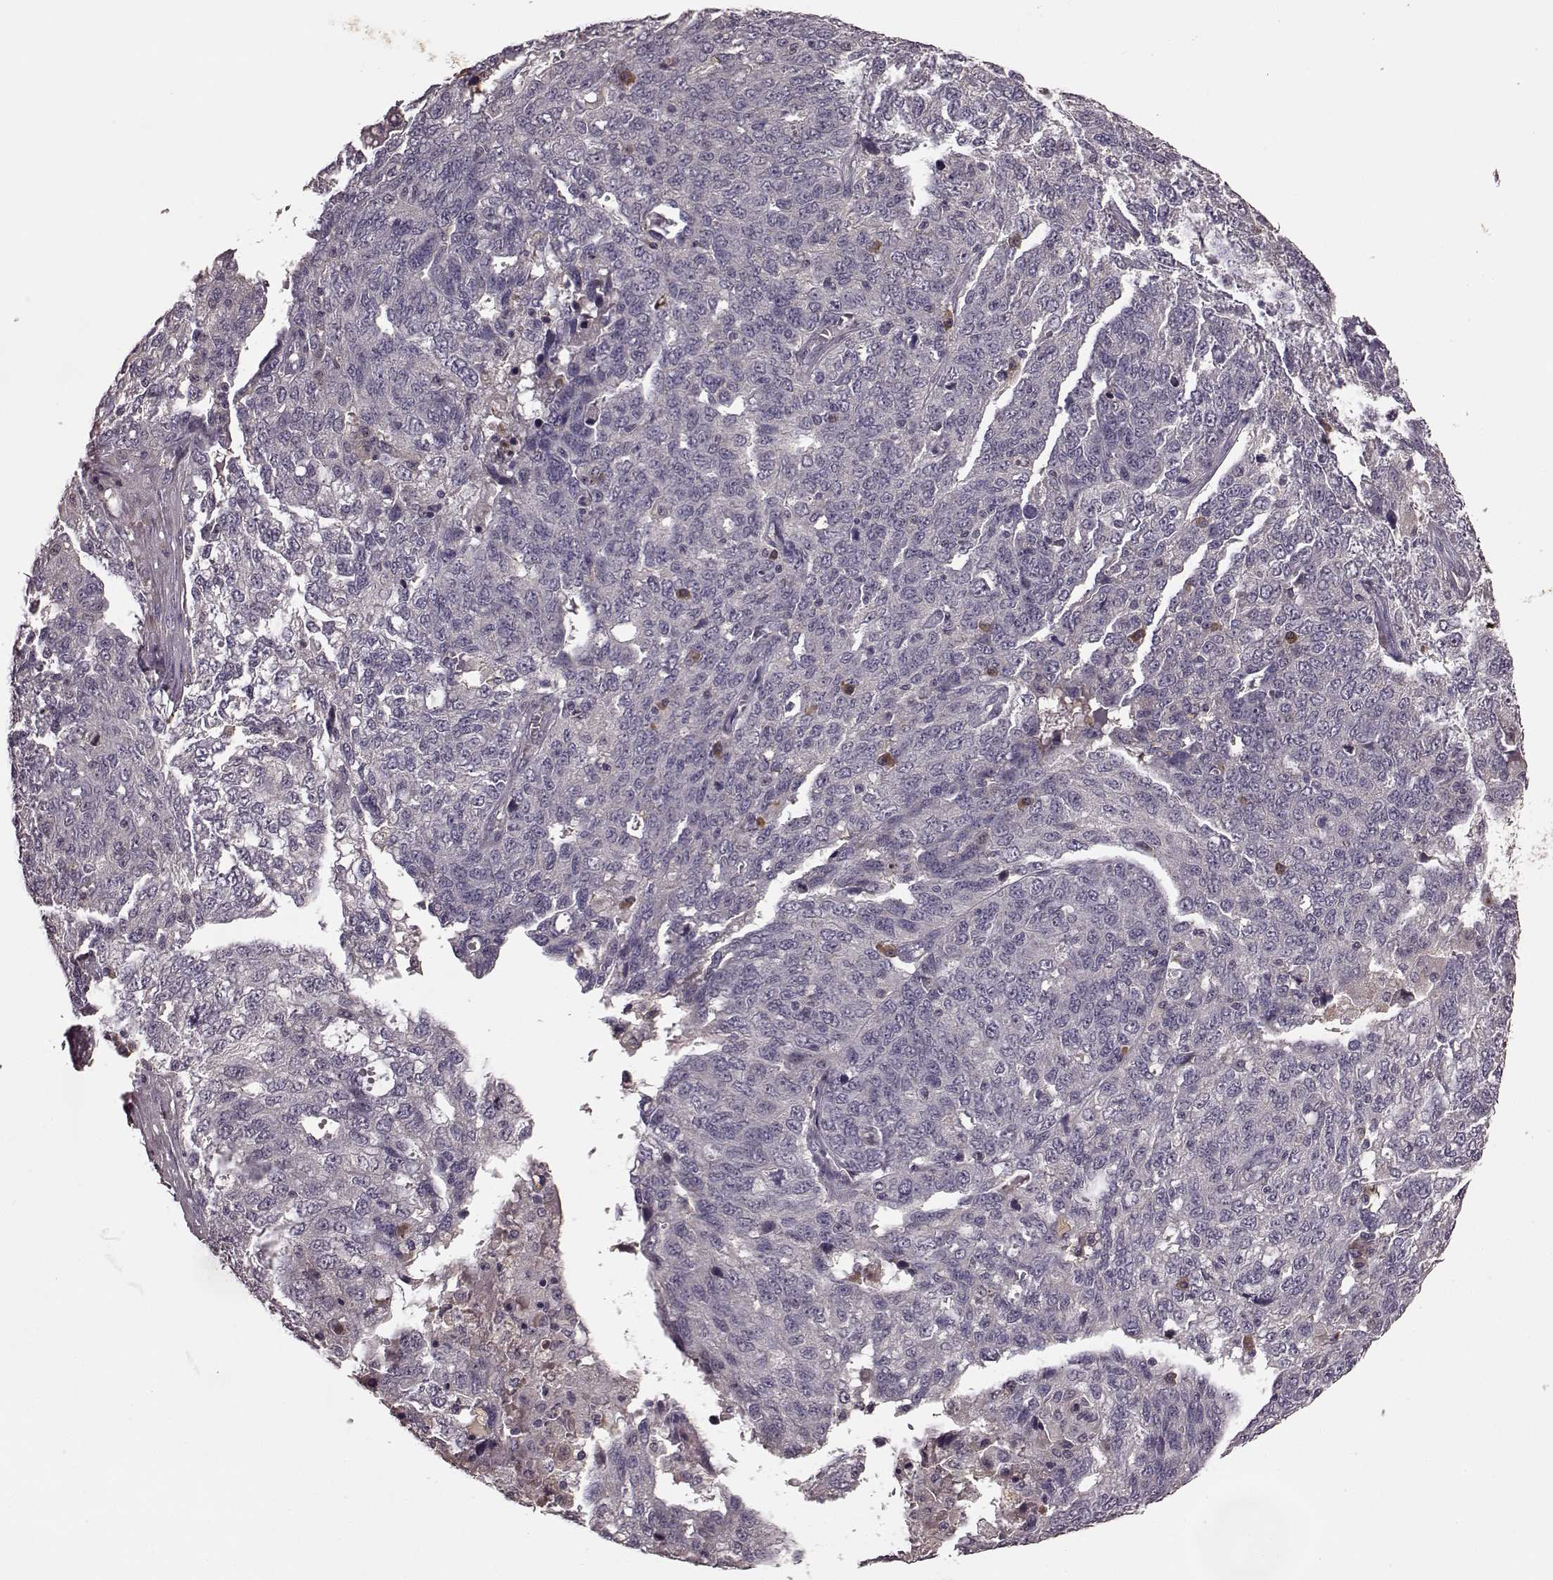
{"staining": {"intensity": "negative", "quantity": "none", "location": "none"}, "tissue": "ovarian cancer", "cell_type": "Tumor cells", "image_type": "cancer", "snomed": [{"axis": "morphology", "description": "Cystadenocarcinoma, serous, NOS"}, {"axis": "topography", "description": "Ovary"}], "caption": "DAB (3,3'-diaminobenzidine) immunohistochemical staining of human ovarian cancer (serous cystadenocarcinoma) reveals no significant expression in tumor cells.", "gene": "NRL", "patient": {"sex": "female", "age": 71}}